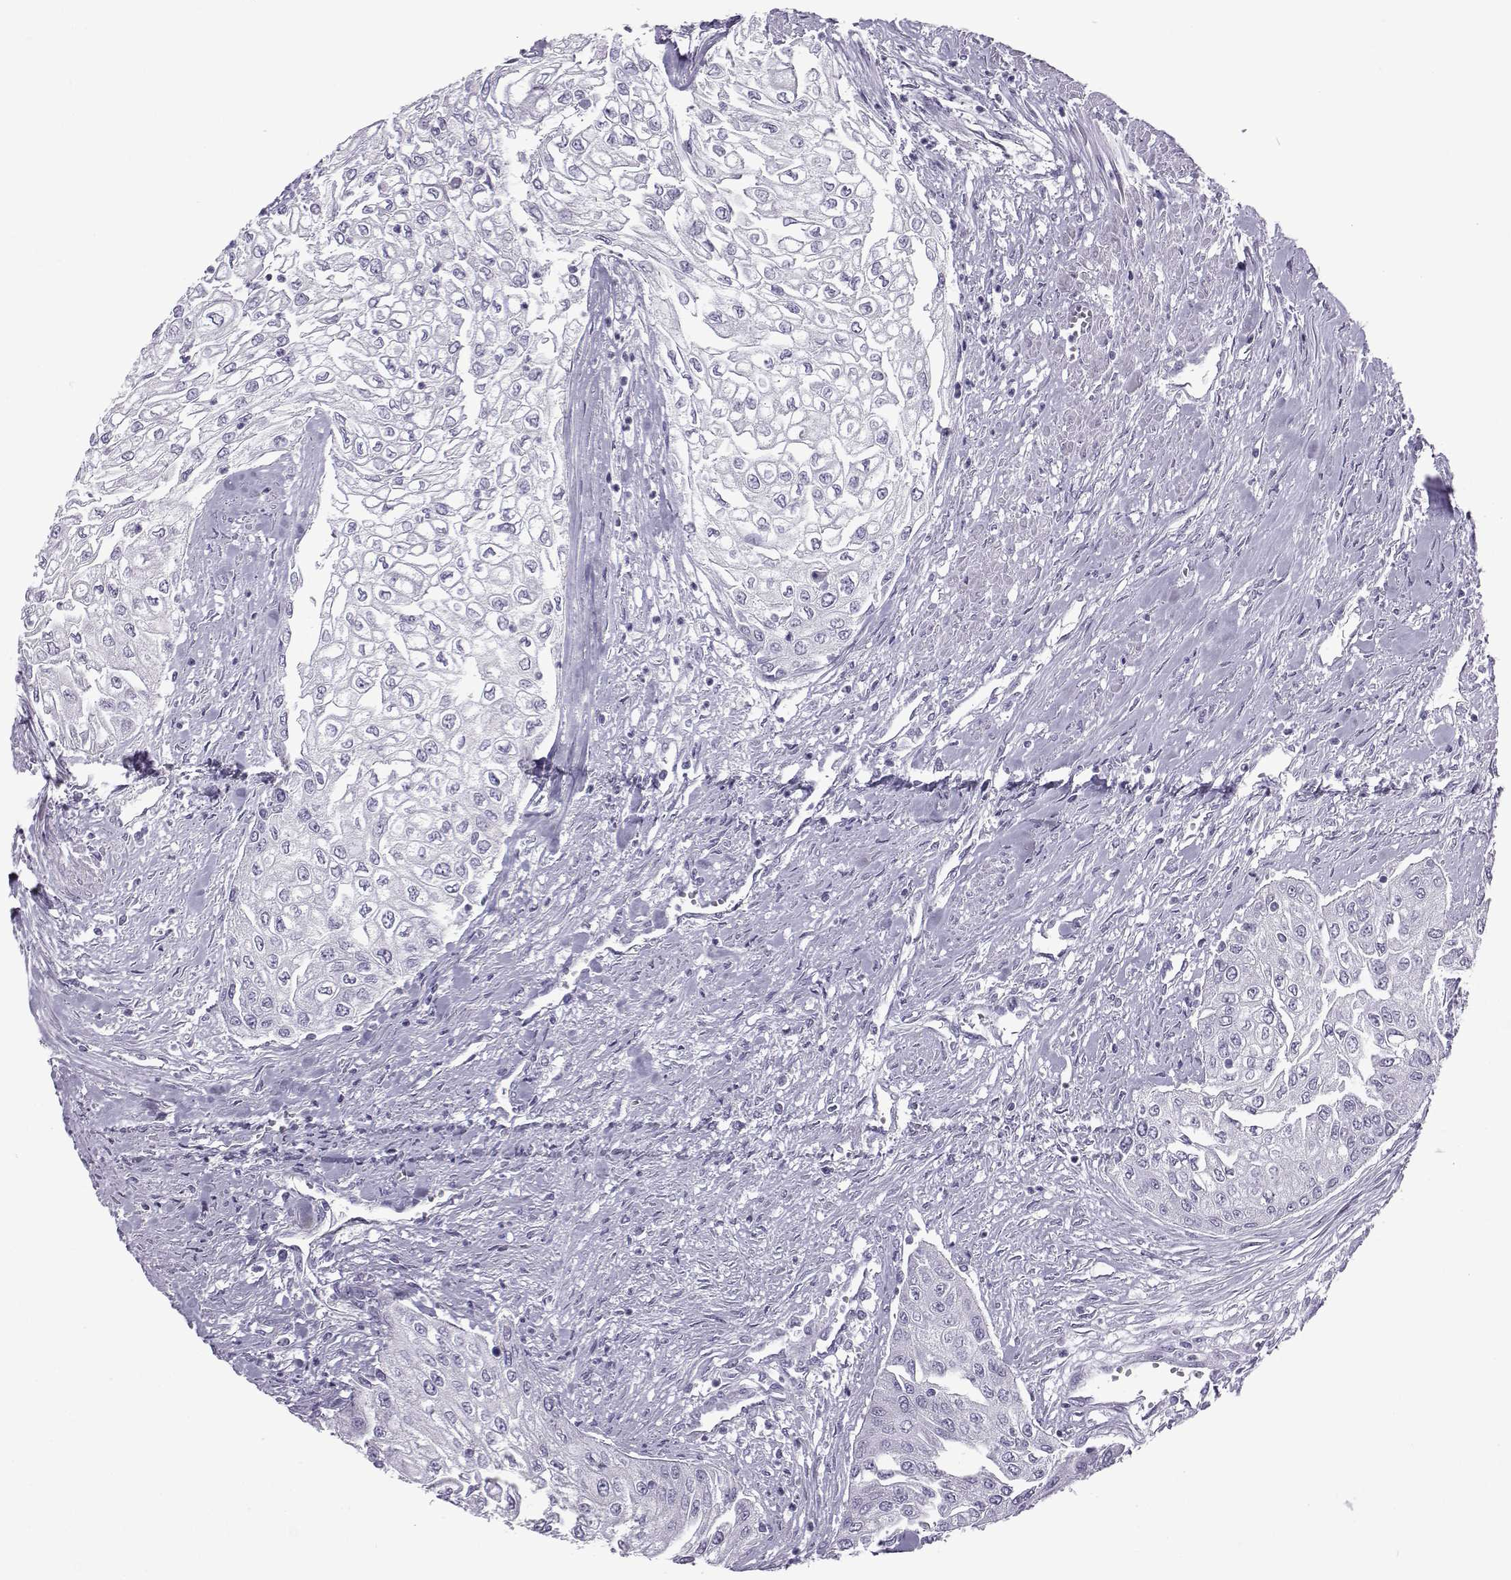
{"staining": {"intensity": "negative", "quantity": "none", "location": "none"}, "tissue": "urothelial cancer", "cell_type": "Tumor cells", "image_type": "cancer", "snomed": [{"axis": "morphology", "description": "Urothelial carcinoma, High grade"}, {"axis": "topography", "description": "Urinary bladder"}], "caption": "High-grade urothelial carcinoma was stained to show a protein in brown. There is no significant expression in tumor cells. (Stains: DAB IHC with hematoxylin counter stain, Microscopy: brightfield microscopy at high magnification).", "gene": "OIP5", "patient": {"sex": "male", "age": 62}}